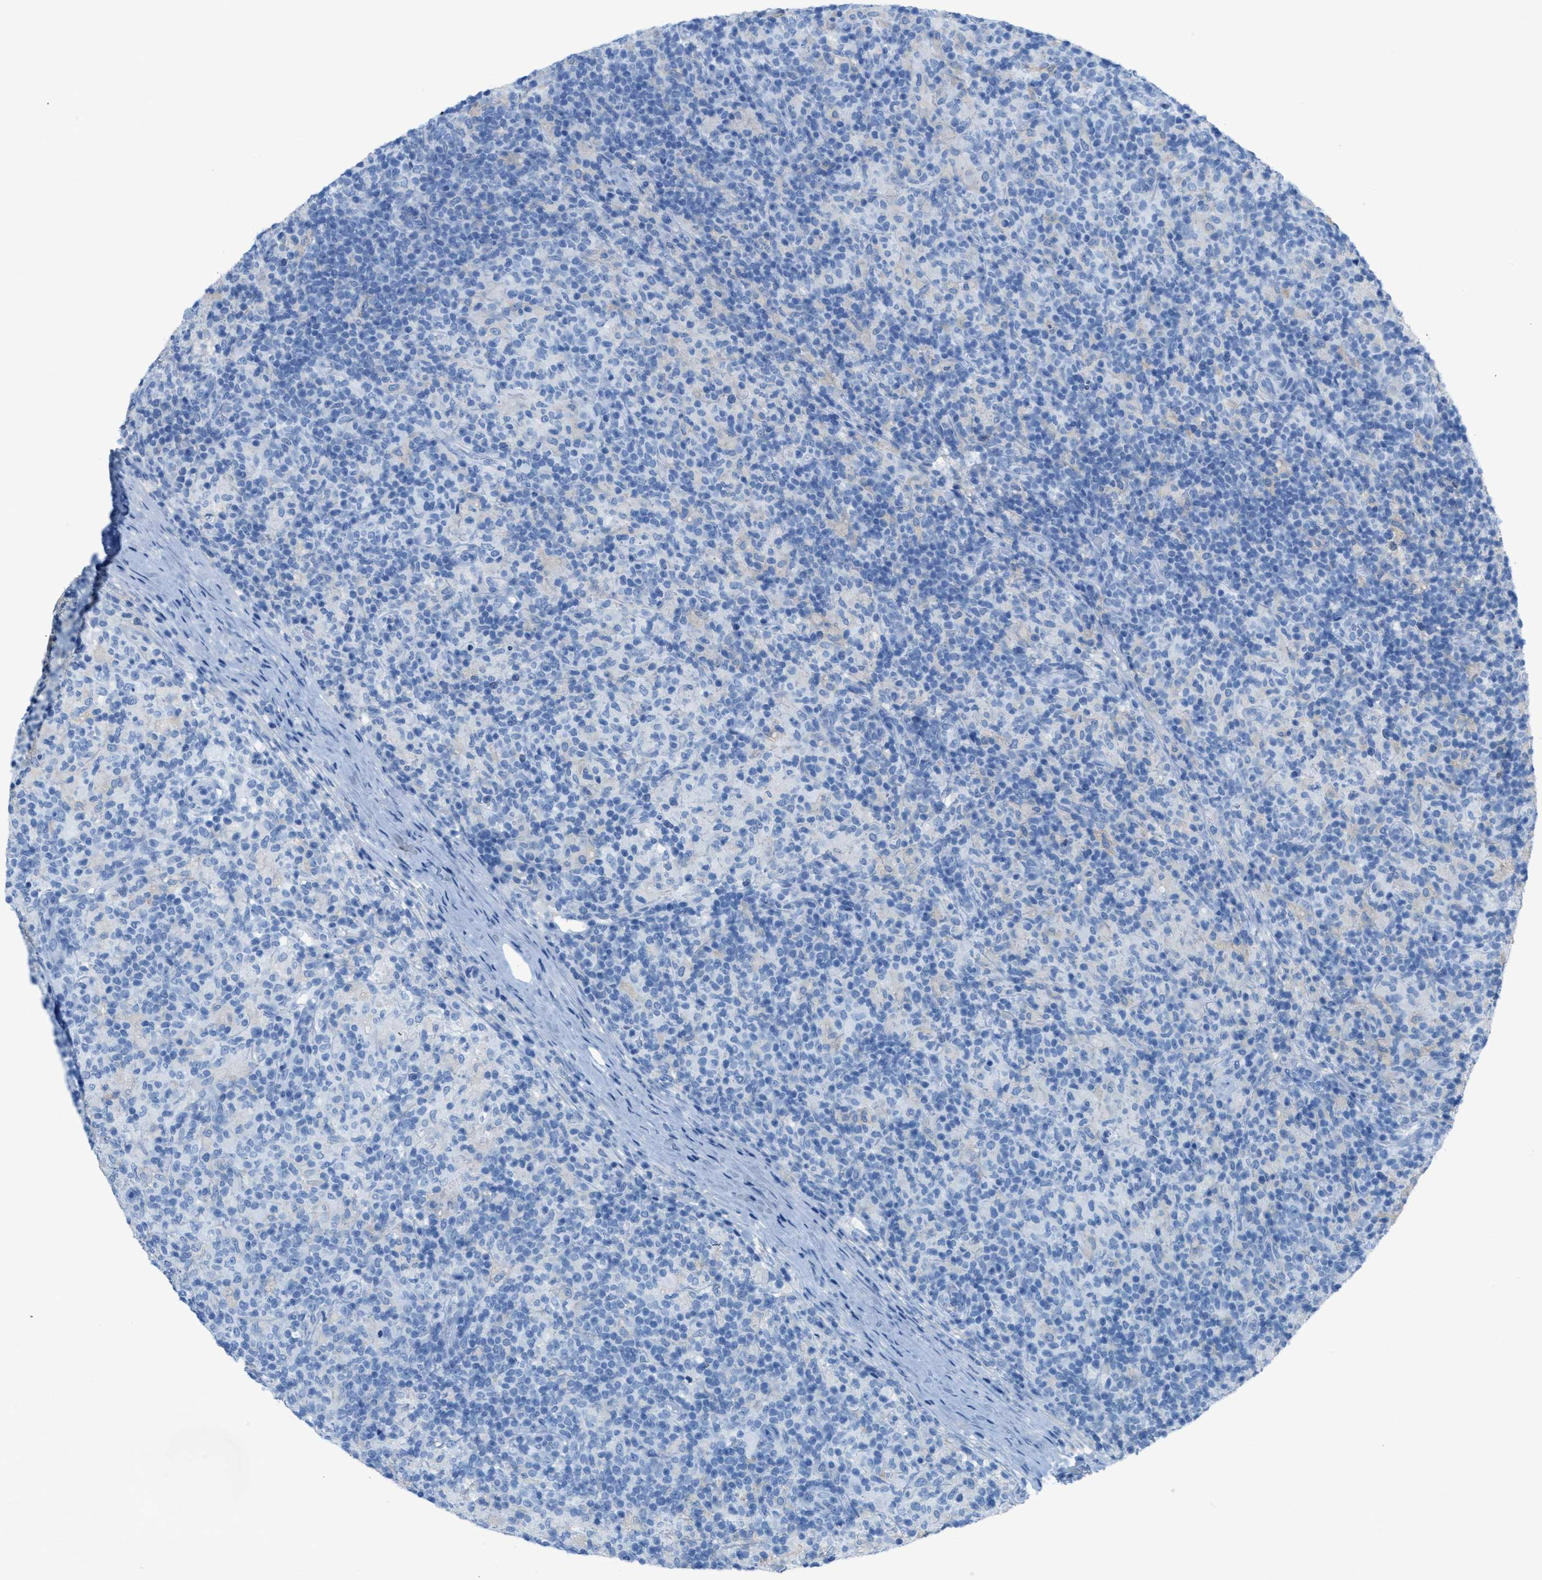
{"staining": {"intensity": "negative", "quantity": "none", "location": "none"}, "tissue": "lymphoma", "cell_type": "Tumor cells", "image_type": "cancer", "snomed": [{"axis": "morphology", "description": "Hodgkin's disease, NOS"}, {"axis": "topography", "description": "Lymph node"}], "caption": "Hodgkin's disease stained for a protein using immunohistochemistry exhibits no expression tumor cells.", "gene": "ASGR1", "patient": {"sex": "male", "age": 70}}